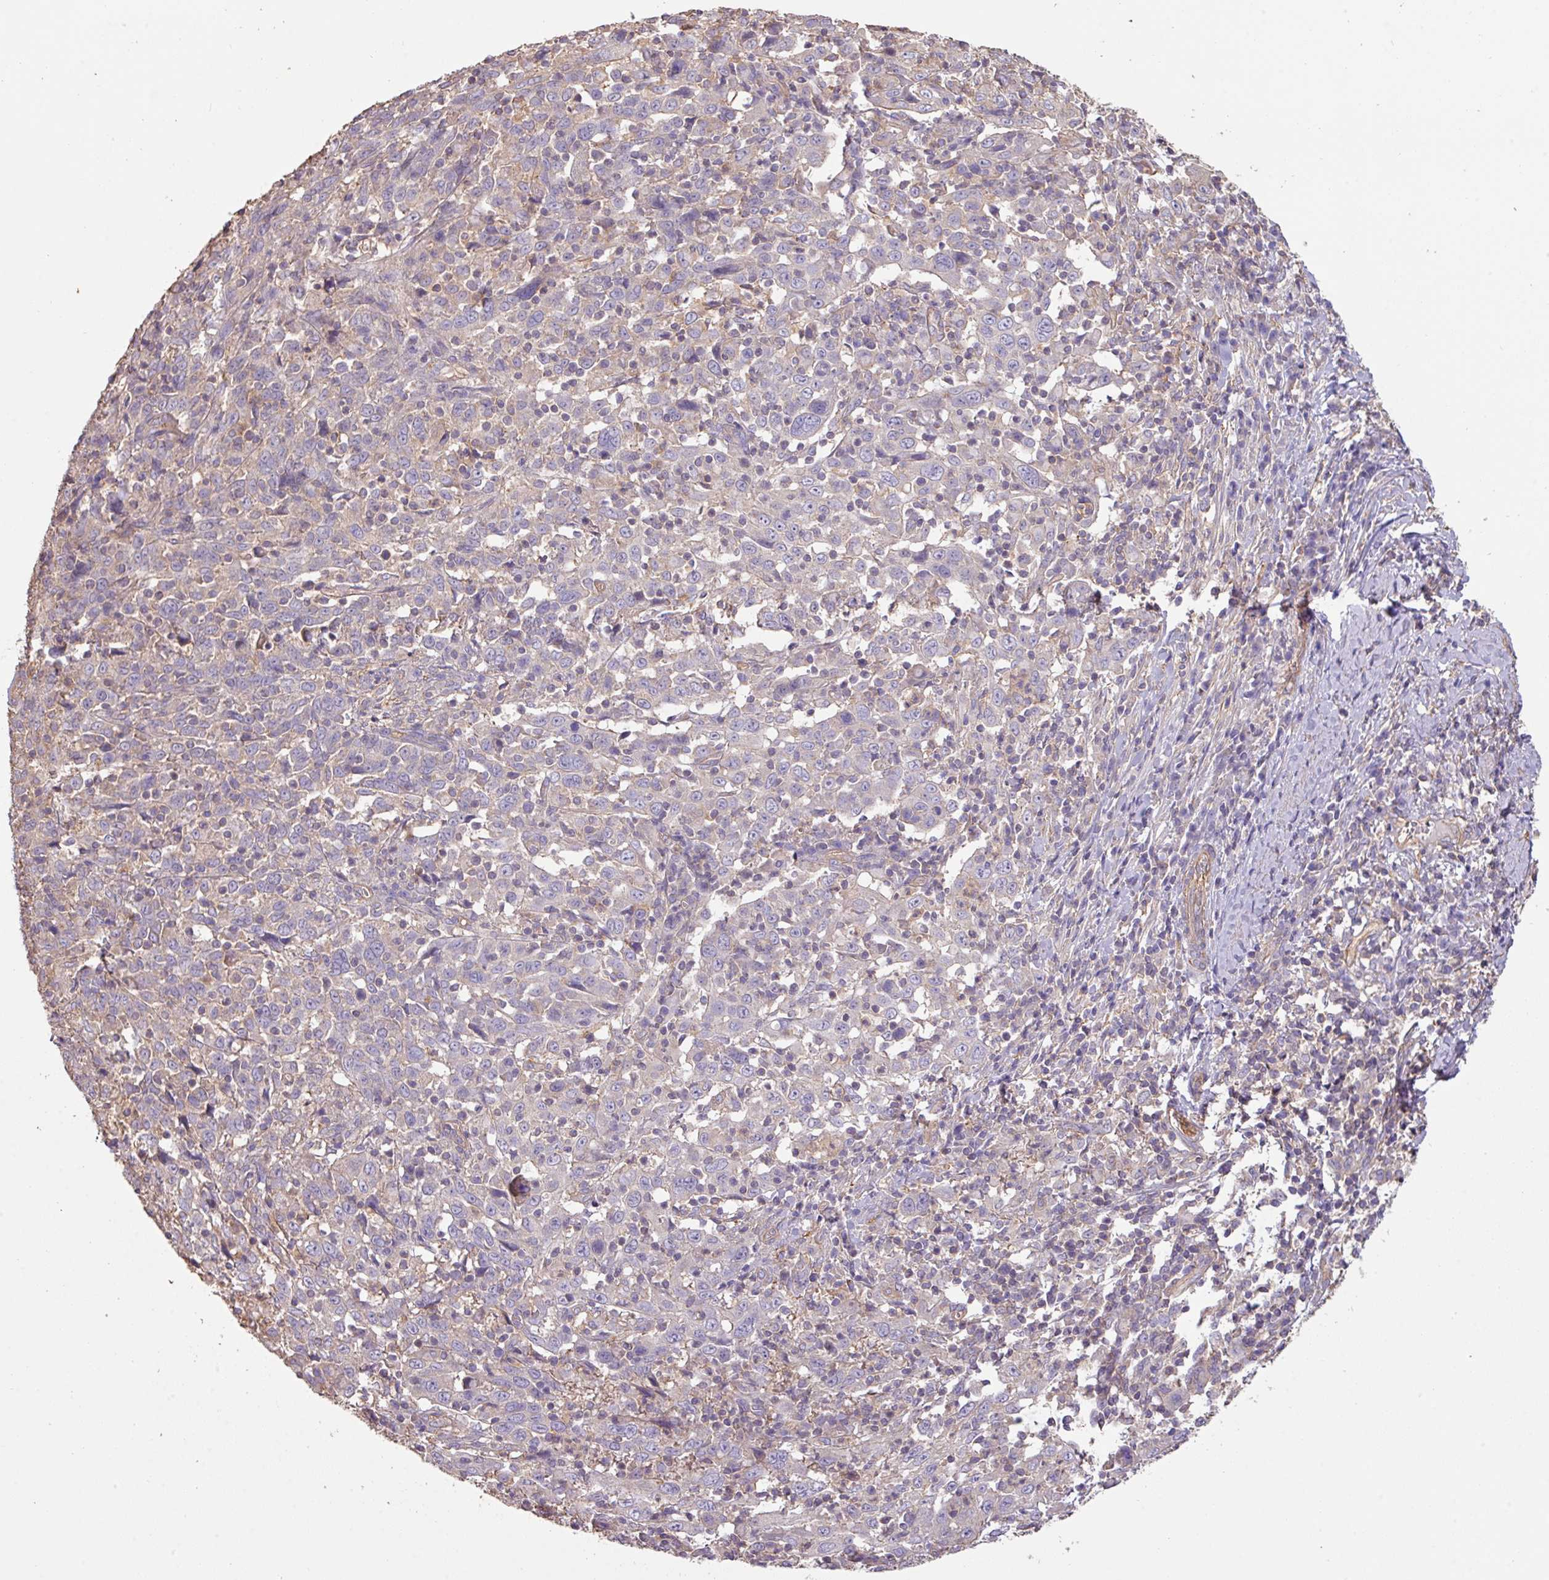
{"staining": {"intensity": "negative", "quantity": "none", "location": "none"}, "tissue": "cervical cancer", "cell_type": "Tumor cells", "image_type": "cancer", "snomed": [{"axis": "morphology", "description": "Squamous cell carcinoma, NOS"}, {"axis": "topography", "description": "Cervix"}], "caption": "Cervical cancer was stained to show a protein in brown. There is no significant staining in tumor cells.", "gene": "CALML4", "patient": {"sex": "female", "age": 46}}